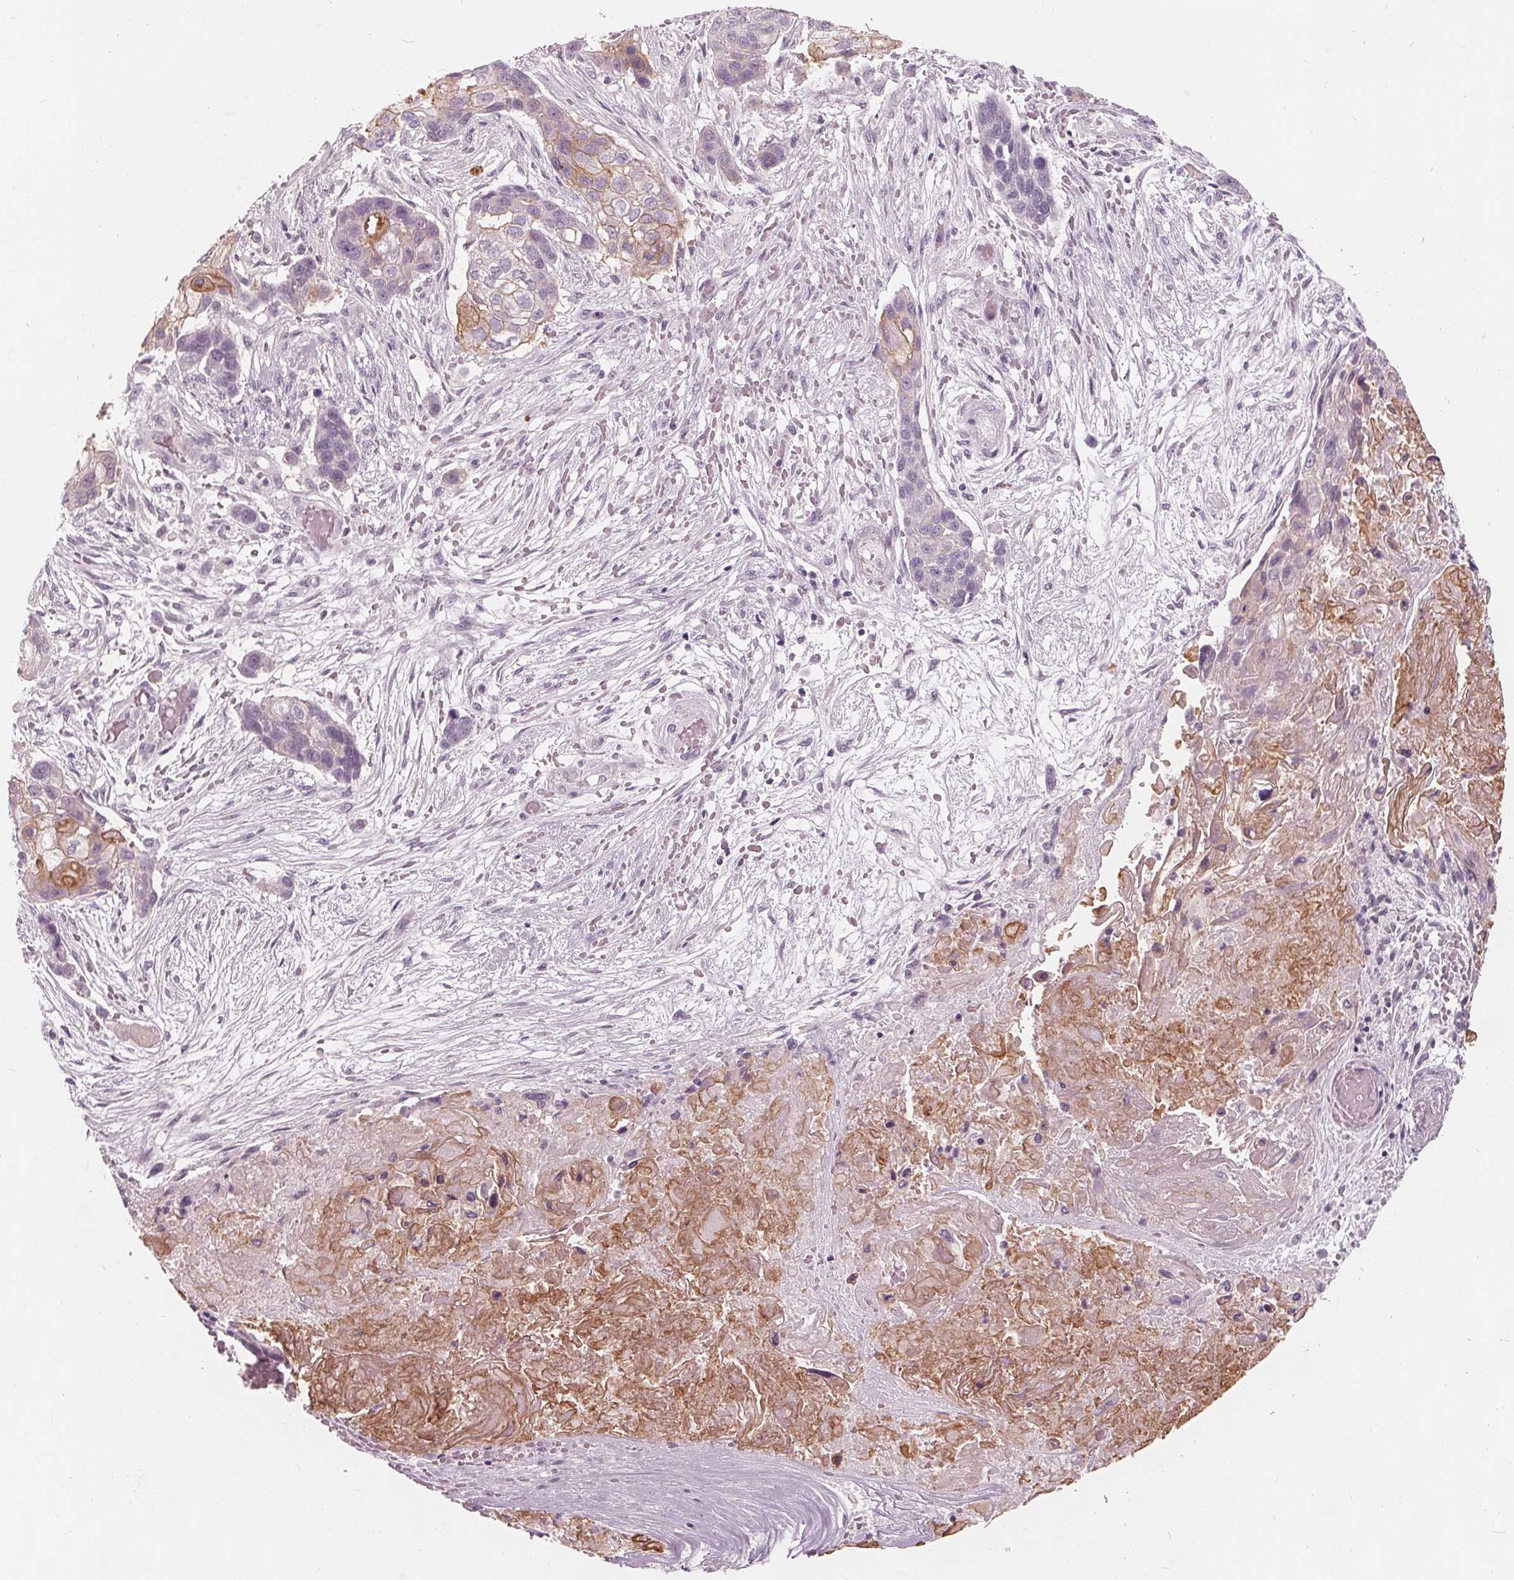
{"staining": {"intensity": "moderate", "quantity": "<25%", "location": "cytoplasmic/membranous"}, "tissue": "lung cancer", "cell_type": "Tumor cells", "image_type": "cancer", "snomed": [{"axis": "morphology", "description": "Squamous cell carcinoma, NOS"}, {"axis": "topography", "description": "Lung"}], "caption": "IHC staining of lung squamous cell carcinoma, which demonstrates low levels of moderate cytoplasmic/membranous expression in about <25% of tumor cells indicating moderate cytoplasmic/membranous protein expression. The staining was performed using DAB (3,3'-diaminobenzidine) (brown) for protein detection and nuclei were counterstained in hematoxylin (blue).", "gene": "SAT2", "patient": {"sex": "male", "age": 69}}